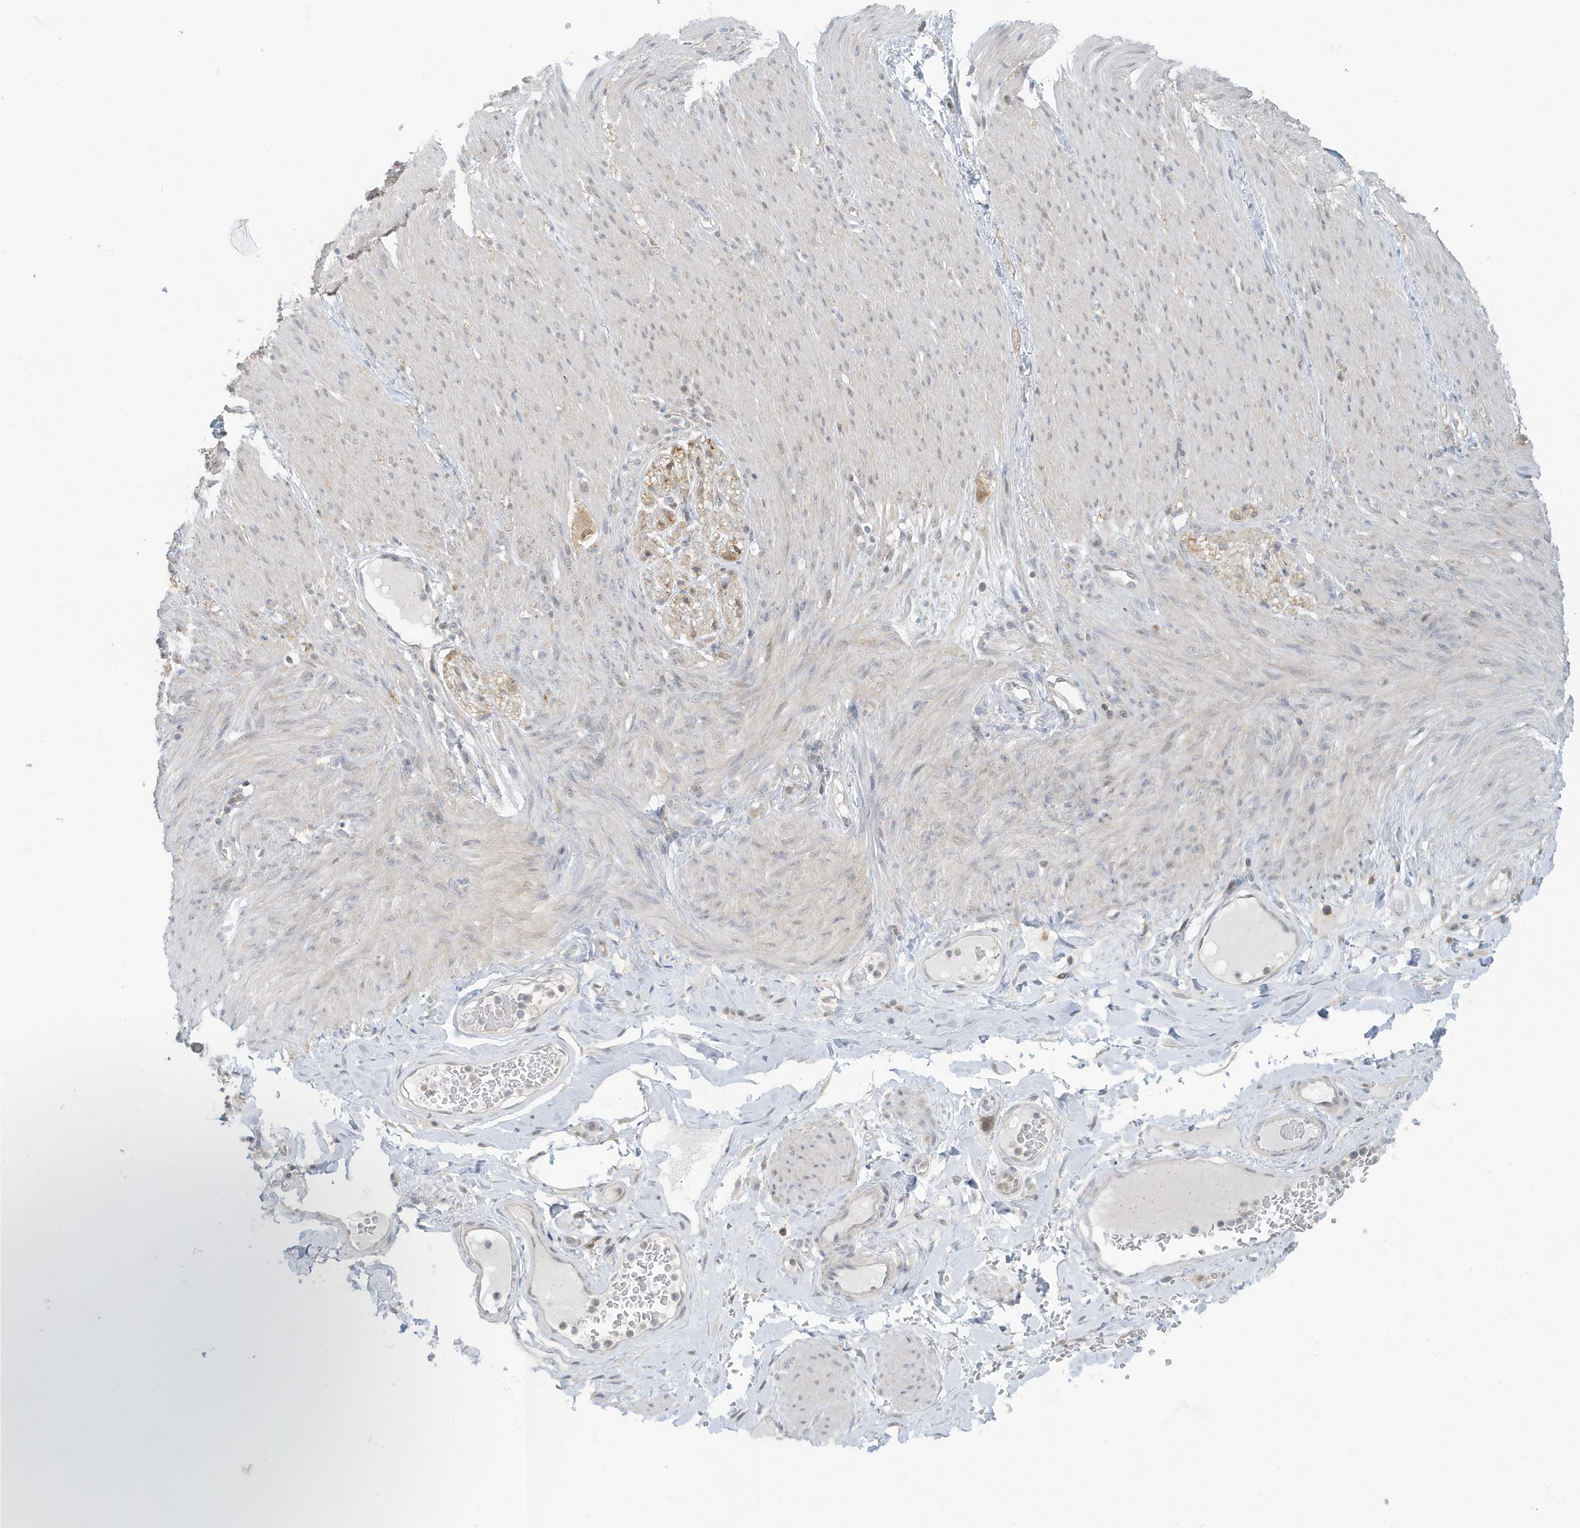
{"staining": {"intensity": "negative", "quantity": "none", "location": "none"}, "tissue": "adipose tissue", "cell_type": "Adipocytes", "image_type": "normal", "snomed": [{"axis": "morphology", "description": "Normal tissue, NOS"}, {"axis": "topography", "description": "Colon"}, {"axis": "topography", "description": "Peripheral nerve tissue"}], "caption": "A high-resolution histopathology image shows immunohistochemistry staining of benign adipose tissue, which exhibits no significant expression in adipocytes. (Brightfield microscopy of DAB IHC at high magnification).", "gene": "OGA", "patient": {"sex": "female", "age": 61}}